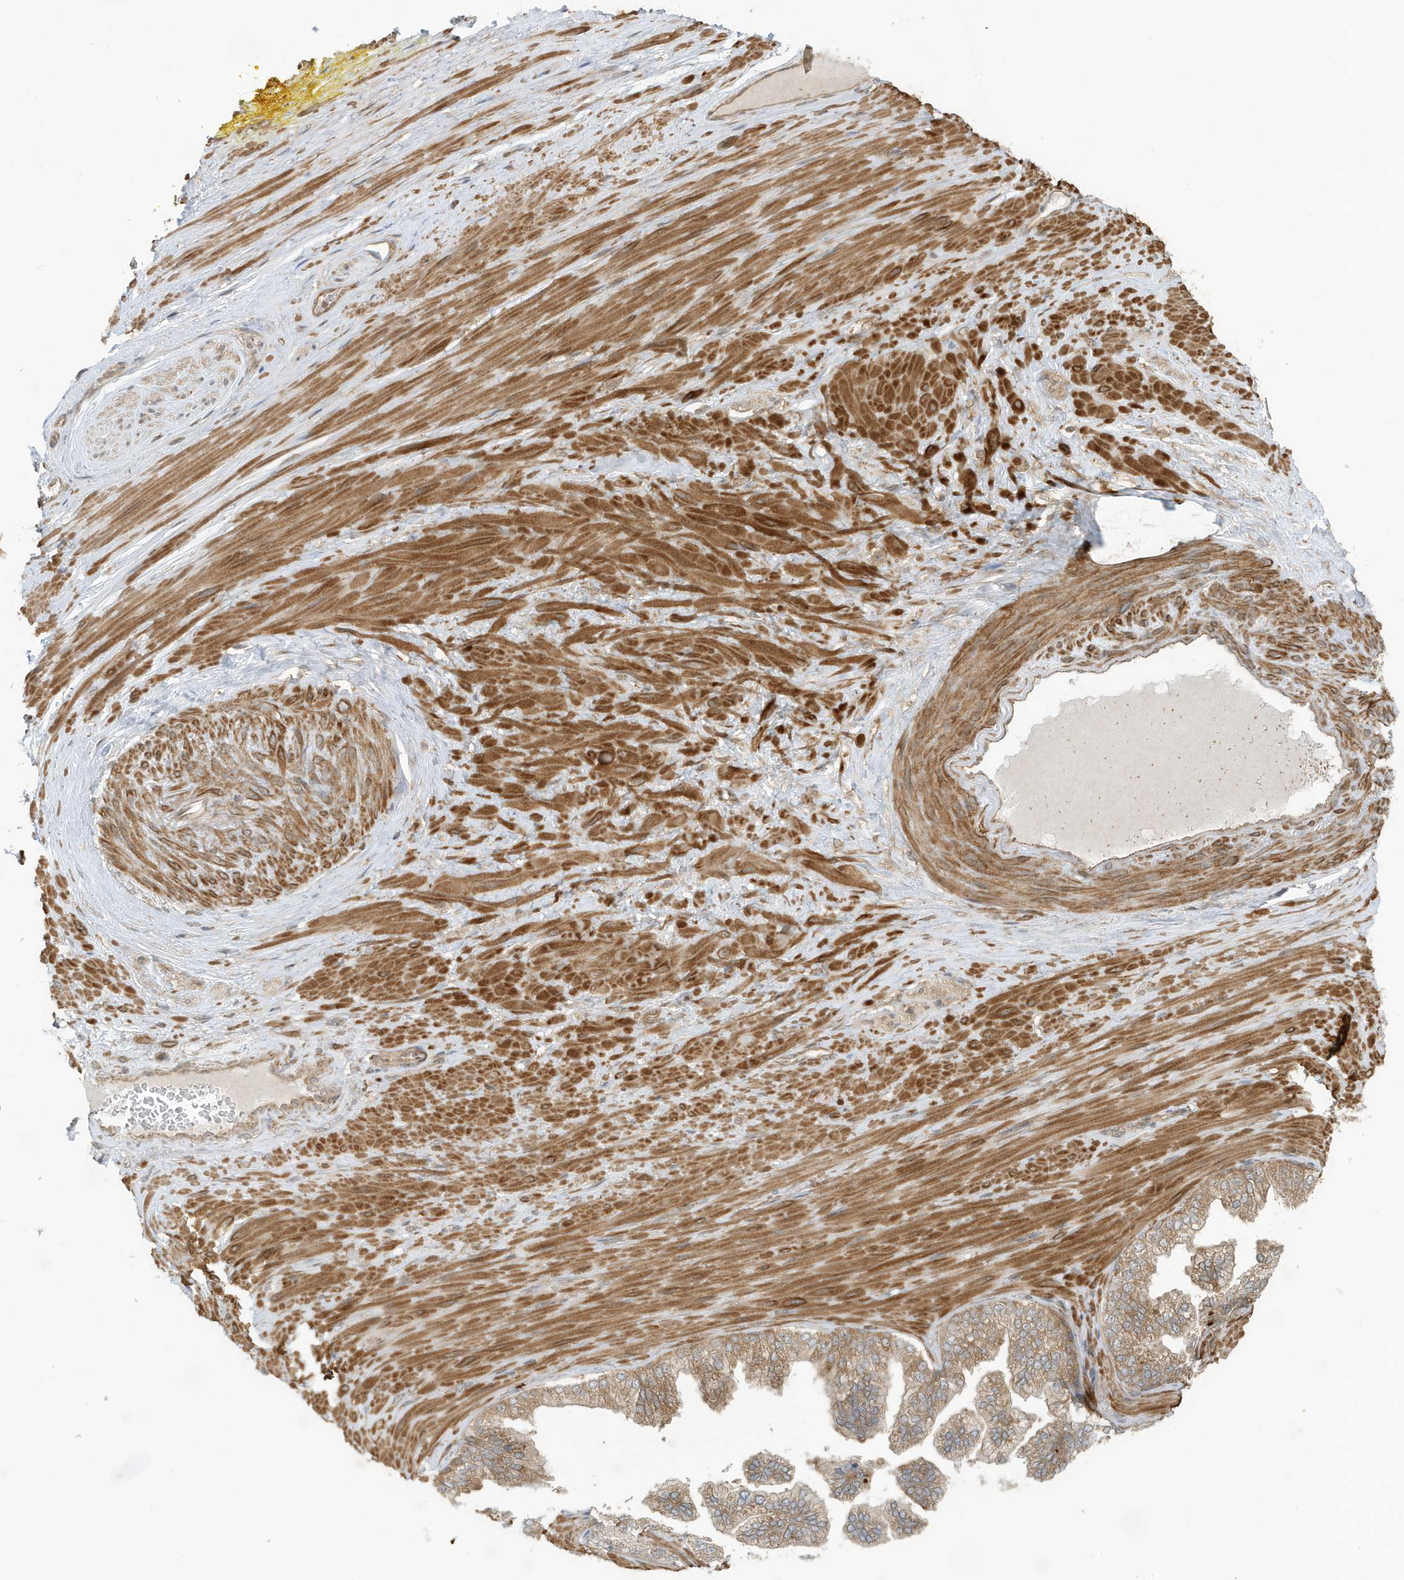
{"staining": {"intensity": "weak", "quantity": ">75%", "location": "cytoplasmic/membranous"}, "tissue": "adipose tissue", "cell_type": "Adipocytes", "image_type": "normal", "snomed": [{"axis": "morphology", "description": "Normal tissue, NOS"}, {"axis": "morphology", "description": "Adenocarcinoma, Low grade"}, {"axis": "topography", "description": "Prostate"}, {"axis": "topography", "description": "Peripheral nerve tissue"}], "caption": "Weak cytoplasmic/membranous protein staining is present in about >75% of adipocytes in adipose tissue.", "gene": "DHX36", "patient": {"sex": "male", "age": 63}}